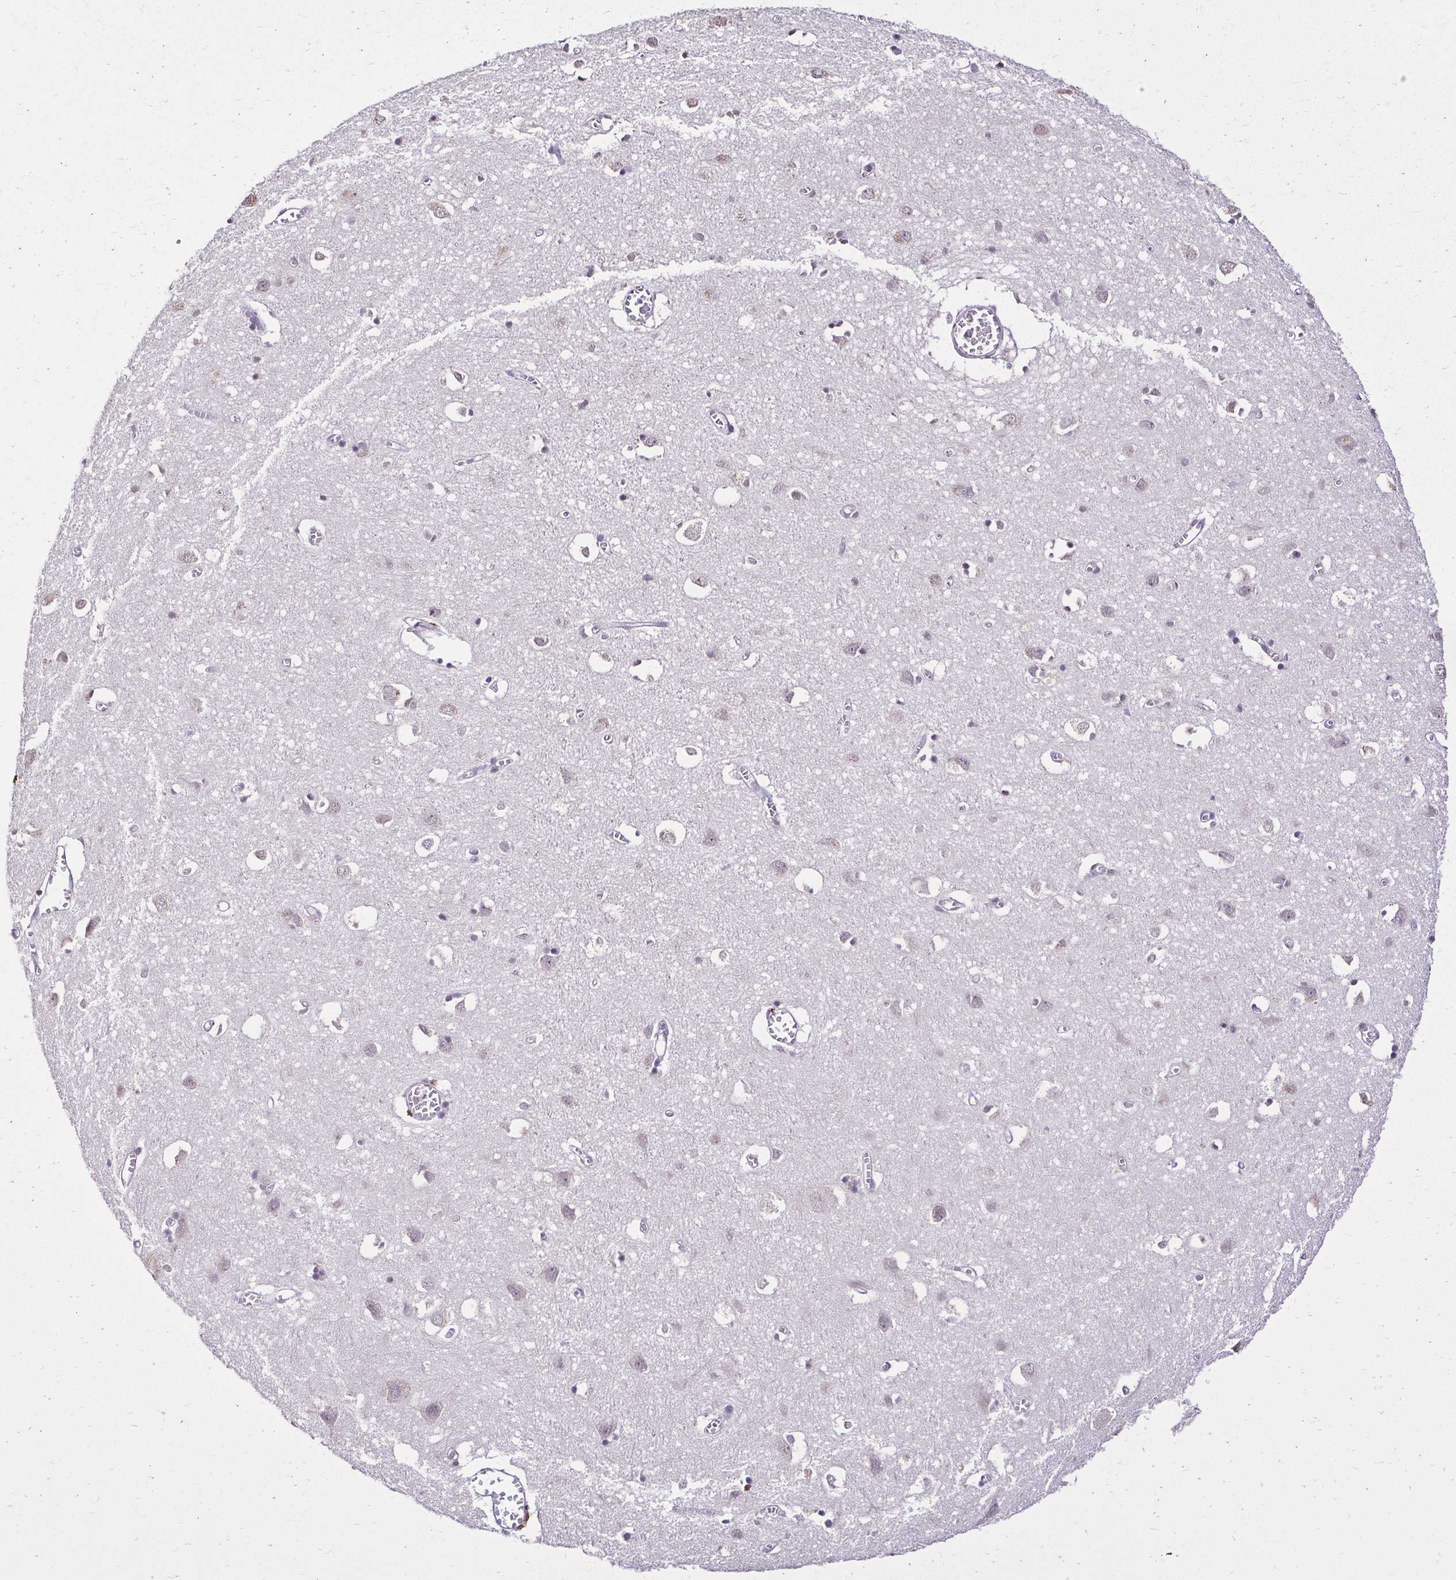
{"staining": {"intensity": "weak", "quantity": ">75%", "location": "cytoplasmic/membranous,nuclear"}, "tissue": "cerebral cortex", "cell_type": "Endothelial cells", "image_type": "normal", "snomed": [{"axis": "morphology", "description": "Normal tissue, NOS"}, {"axis": "topography", "description": "Cerebral cortex"}], "caption": "Protein staining reveals weak cytoplasmic/membranous,nuclear staining in about >75% of endothelial cells in benign cerebral cortex.", "gene": "KIAA1210", "patient": {"sex": "male", "age": 70}}